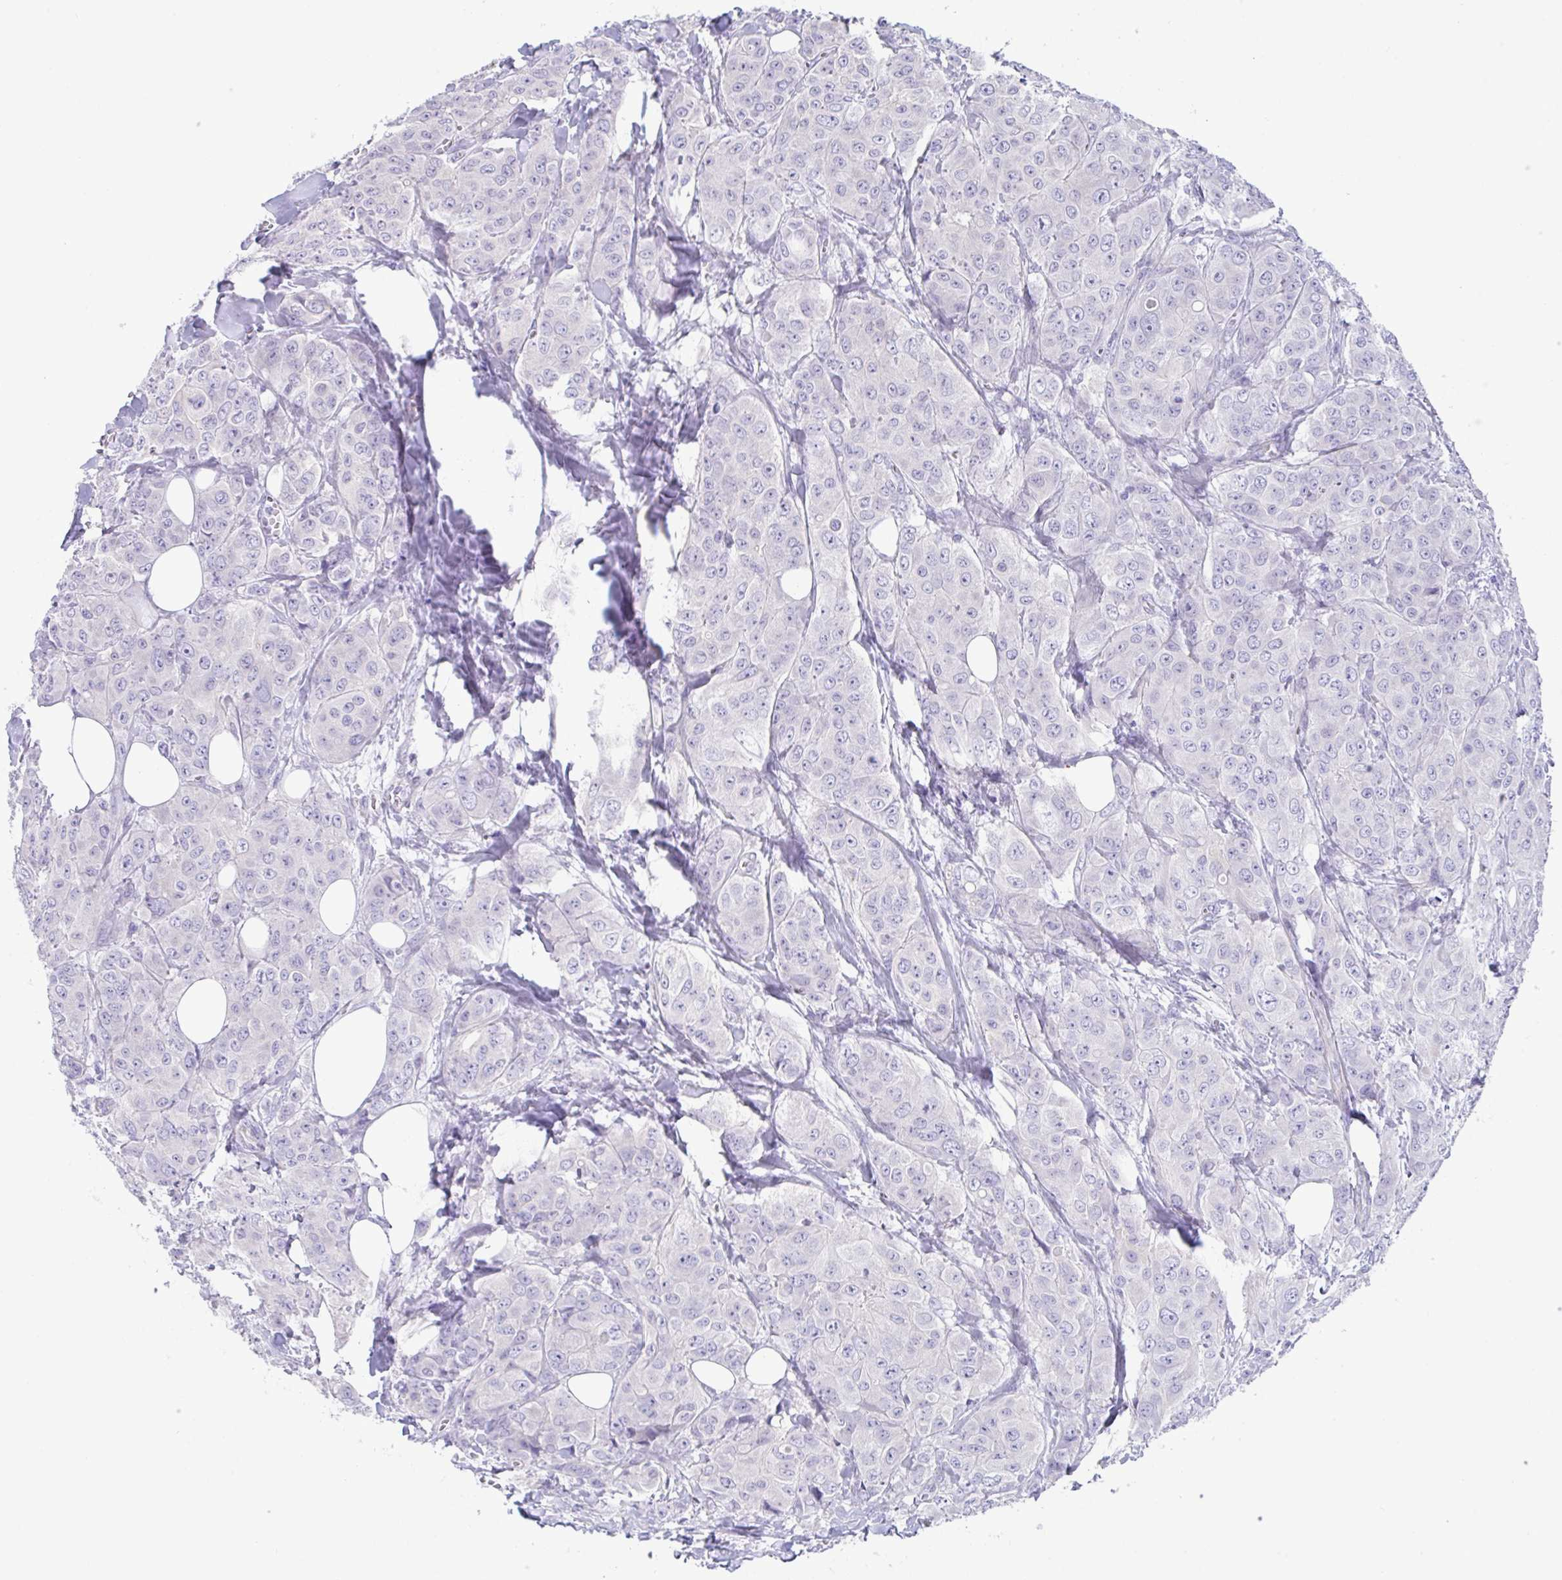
{"staining": {"intensity": "negative", "quantity": "none", "location": "none"}, "tissue": "breast cancer", "cell_type": "Tumor cells", "image_type": "cancer", "snomed": [{"axis": "morphology", "description": "Duct carcinoma"}, {"axis": "topography", "description": "Breast"}], "caption": "Human intraductal carcinoma (breast) stained for a protein using IHC demonstrates no positivity in tumor cells.", "gene": "MED11", "patient": {"sex": "female", "age": 43}}